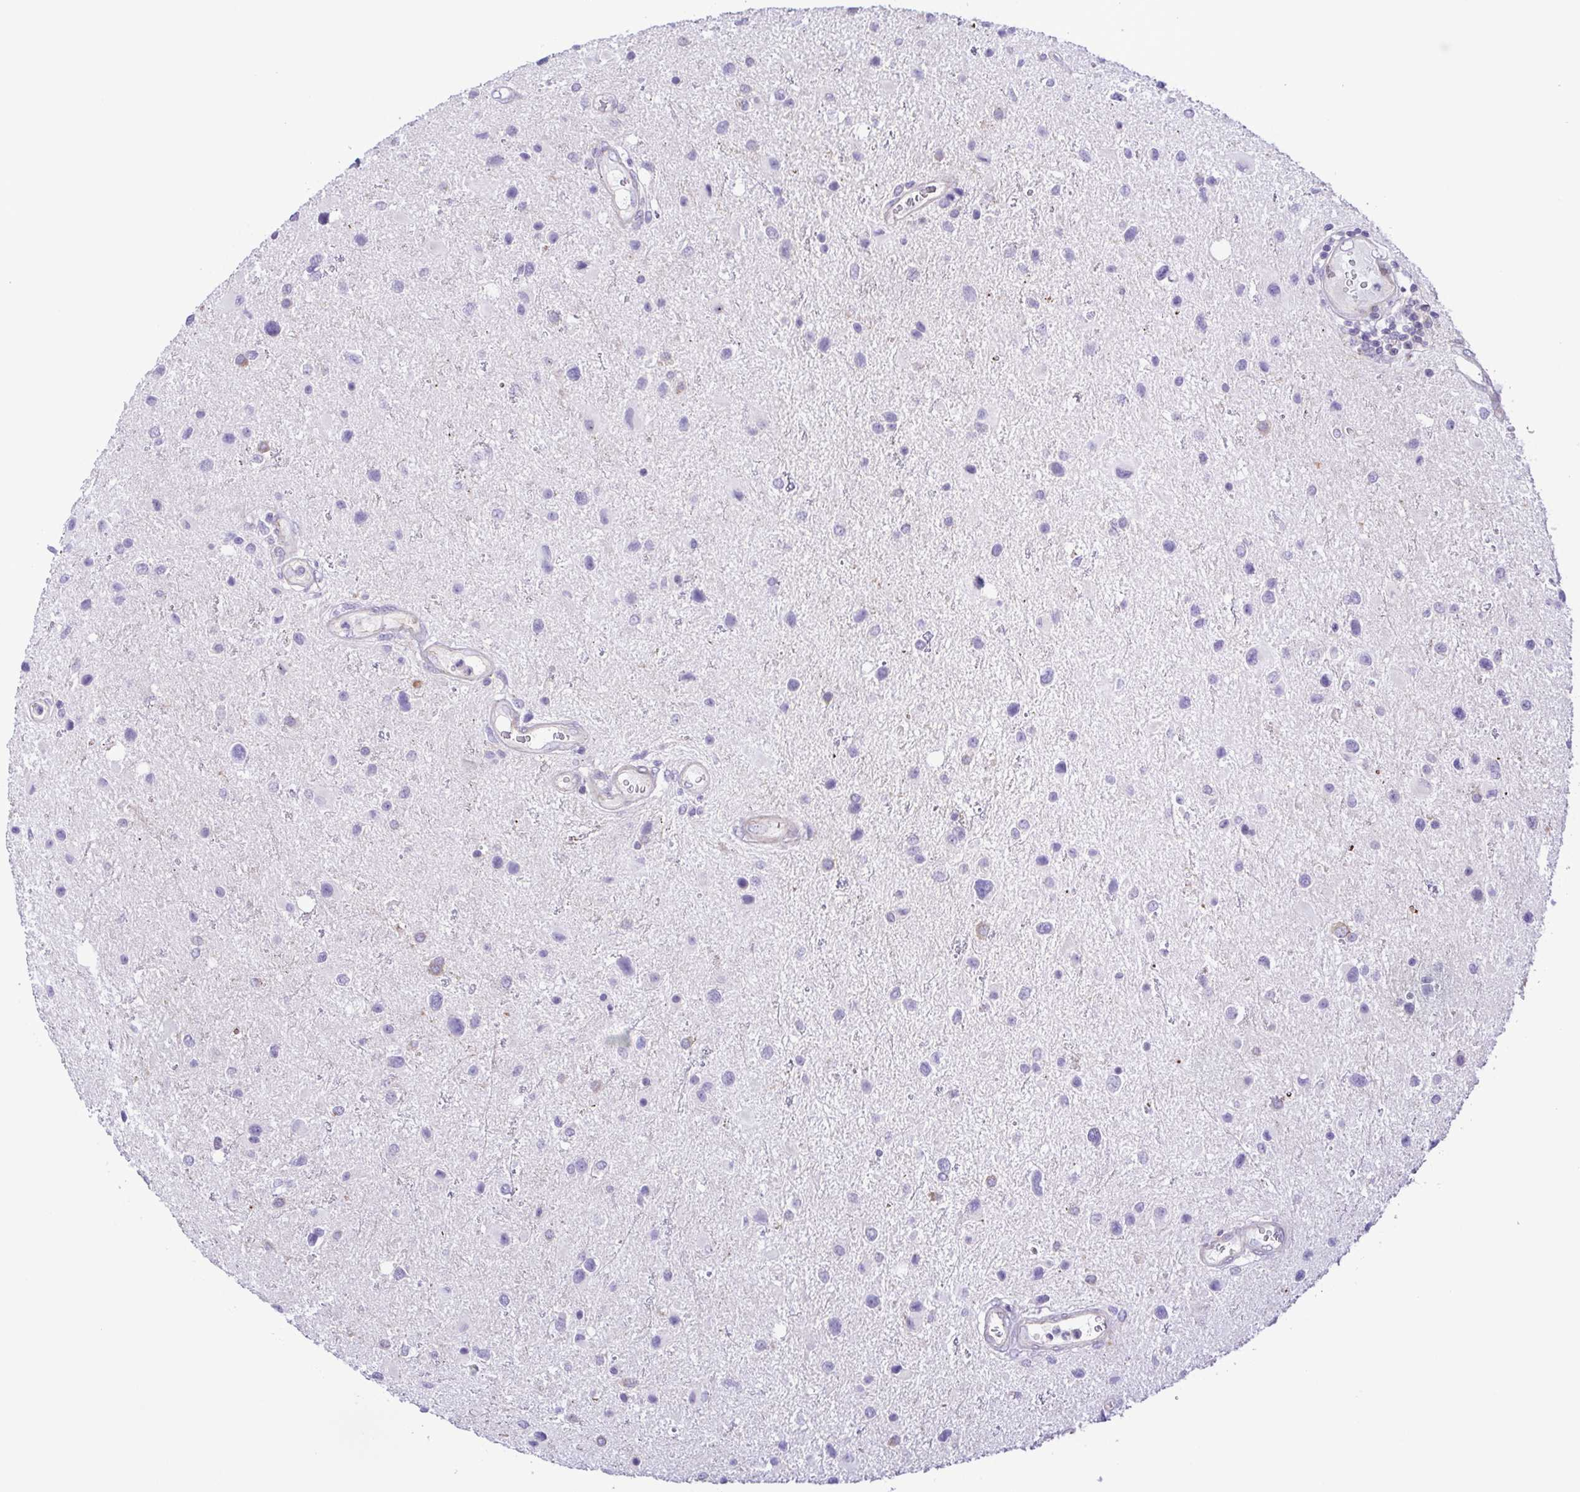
{"staining": {"intensity": "negative", "quantity": "none", "location": "none"}, "tissue": "glioma", "cell_type": "Tumor cells", "image_type": "cancer", "snomed": [{"axis": "morphology", "description": "Glioma, malignant, Low grade"}, {"axis": "topography", "description": "Brain"}], "caption": "Glioma was stained to show a protein in brown. There is no significant expression in tumor cells.", "gene": "FLT1", "patient": {"sex": "female", "age": 32}}